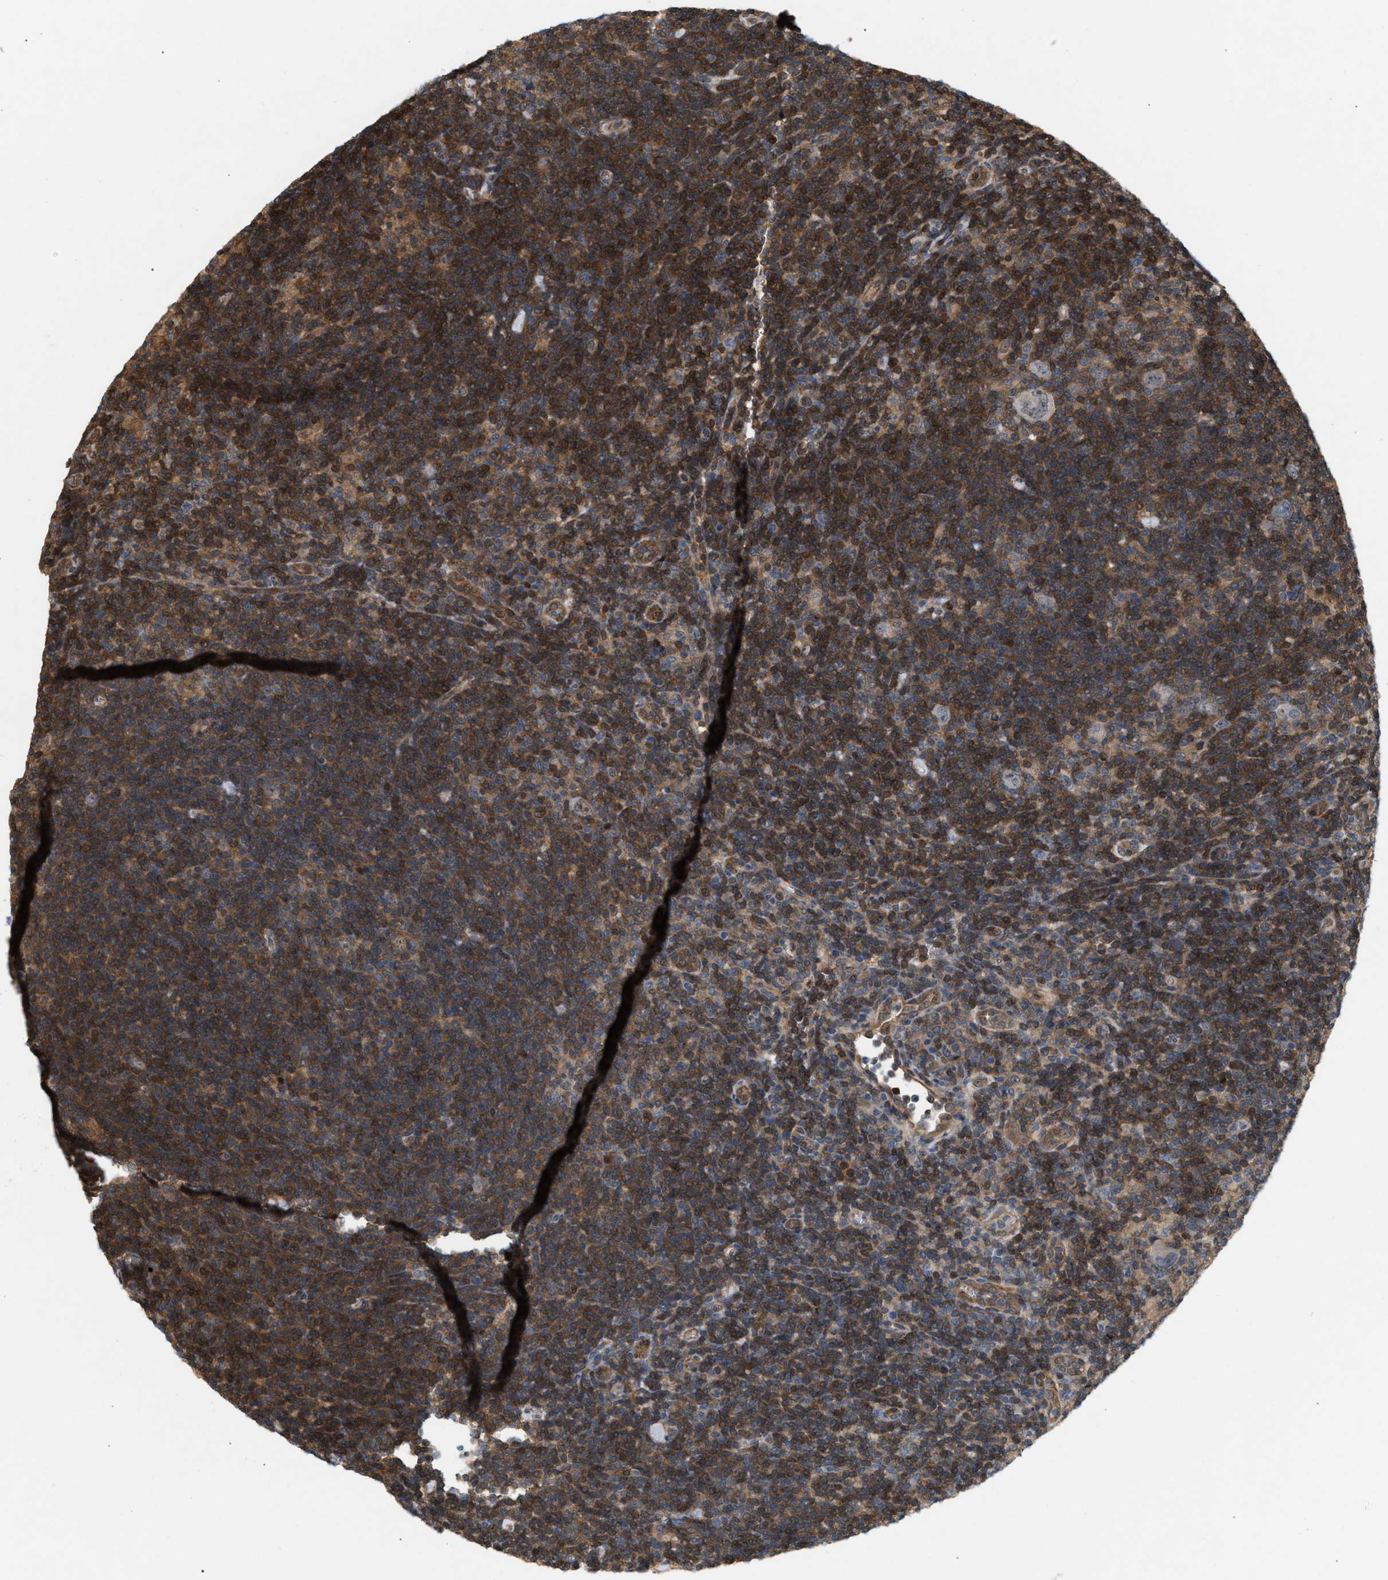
{"staining": {"intensity": "weak", "quantity": "25%-75%", "location": "cytoplasmic/membranous"}, "tissue": "lymphoma", "cell_type": "Tumor cells", "image_type": "cancer", "snomed": [{"axis": "morphology", "description": "Hodgkin's disease, NOS"}, {"axis": "topography", "description": "Lymph node"}], "caption": "The image exhibits immunohistochemical staining of lymphoma. There is weak cytoplasmic/membranous expression is present in approximately 25%-75% of tumor cells.", "gene": "GLOD4", "patient": {"sex": "female", "age": 57}}